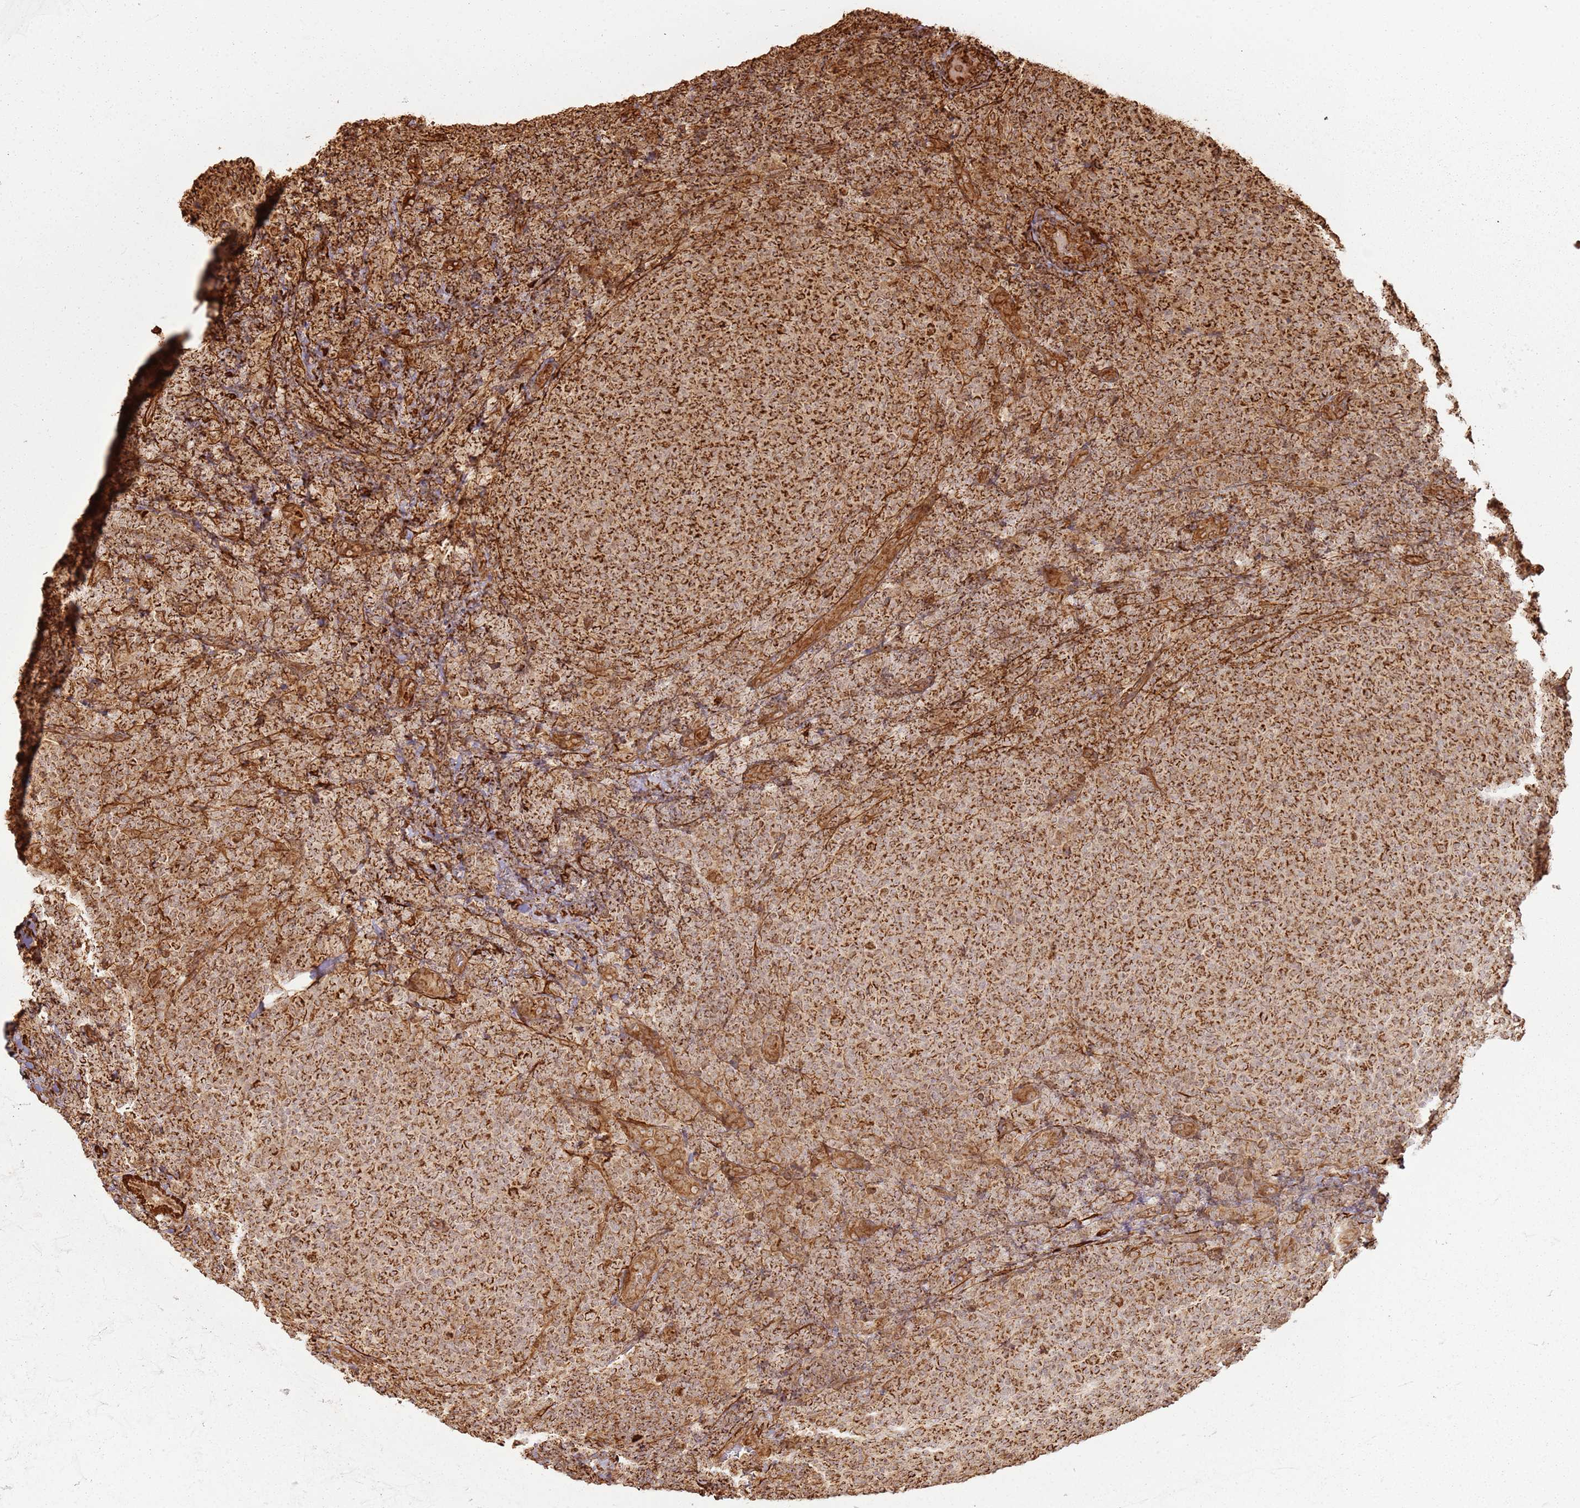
{"staining": {"intensity": "strong", "quantity": ">75%", "location": "cytoplasmic/membranous"}, "tissue": "lymphoma", "cell_type": "Tumor cells", "image_type": "cancer", "snomed": [{"axis": "morphology", "description": "Malignant lymphoma, non-Hodgkin's type, Low grade"}, {"axis": "topography", "description": "Lymph node"}], "caption": "Protein expression analysis of human malignant lymphoma, non-Hodgkin's type (low-grade) reveals strong cytoplasmic/membranous positivity in about >75% of tumor cells. (DAB (3,3'-diaminobenzidine) = brown stain, brightfield microscopy at high magnification).", "gene": "DDX59", "patient": {"sex": "male", "age": 66}}